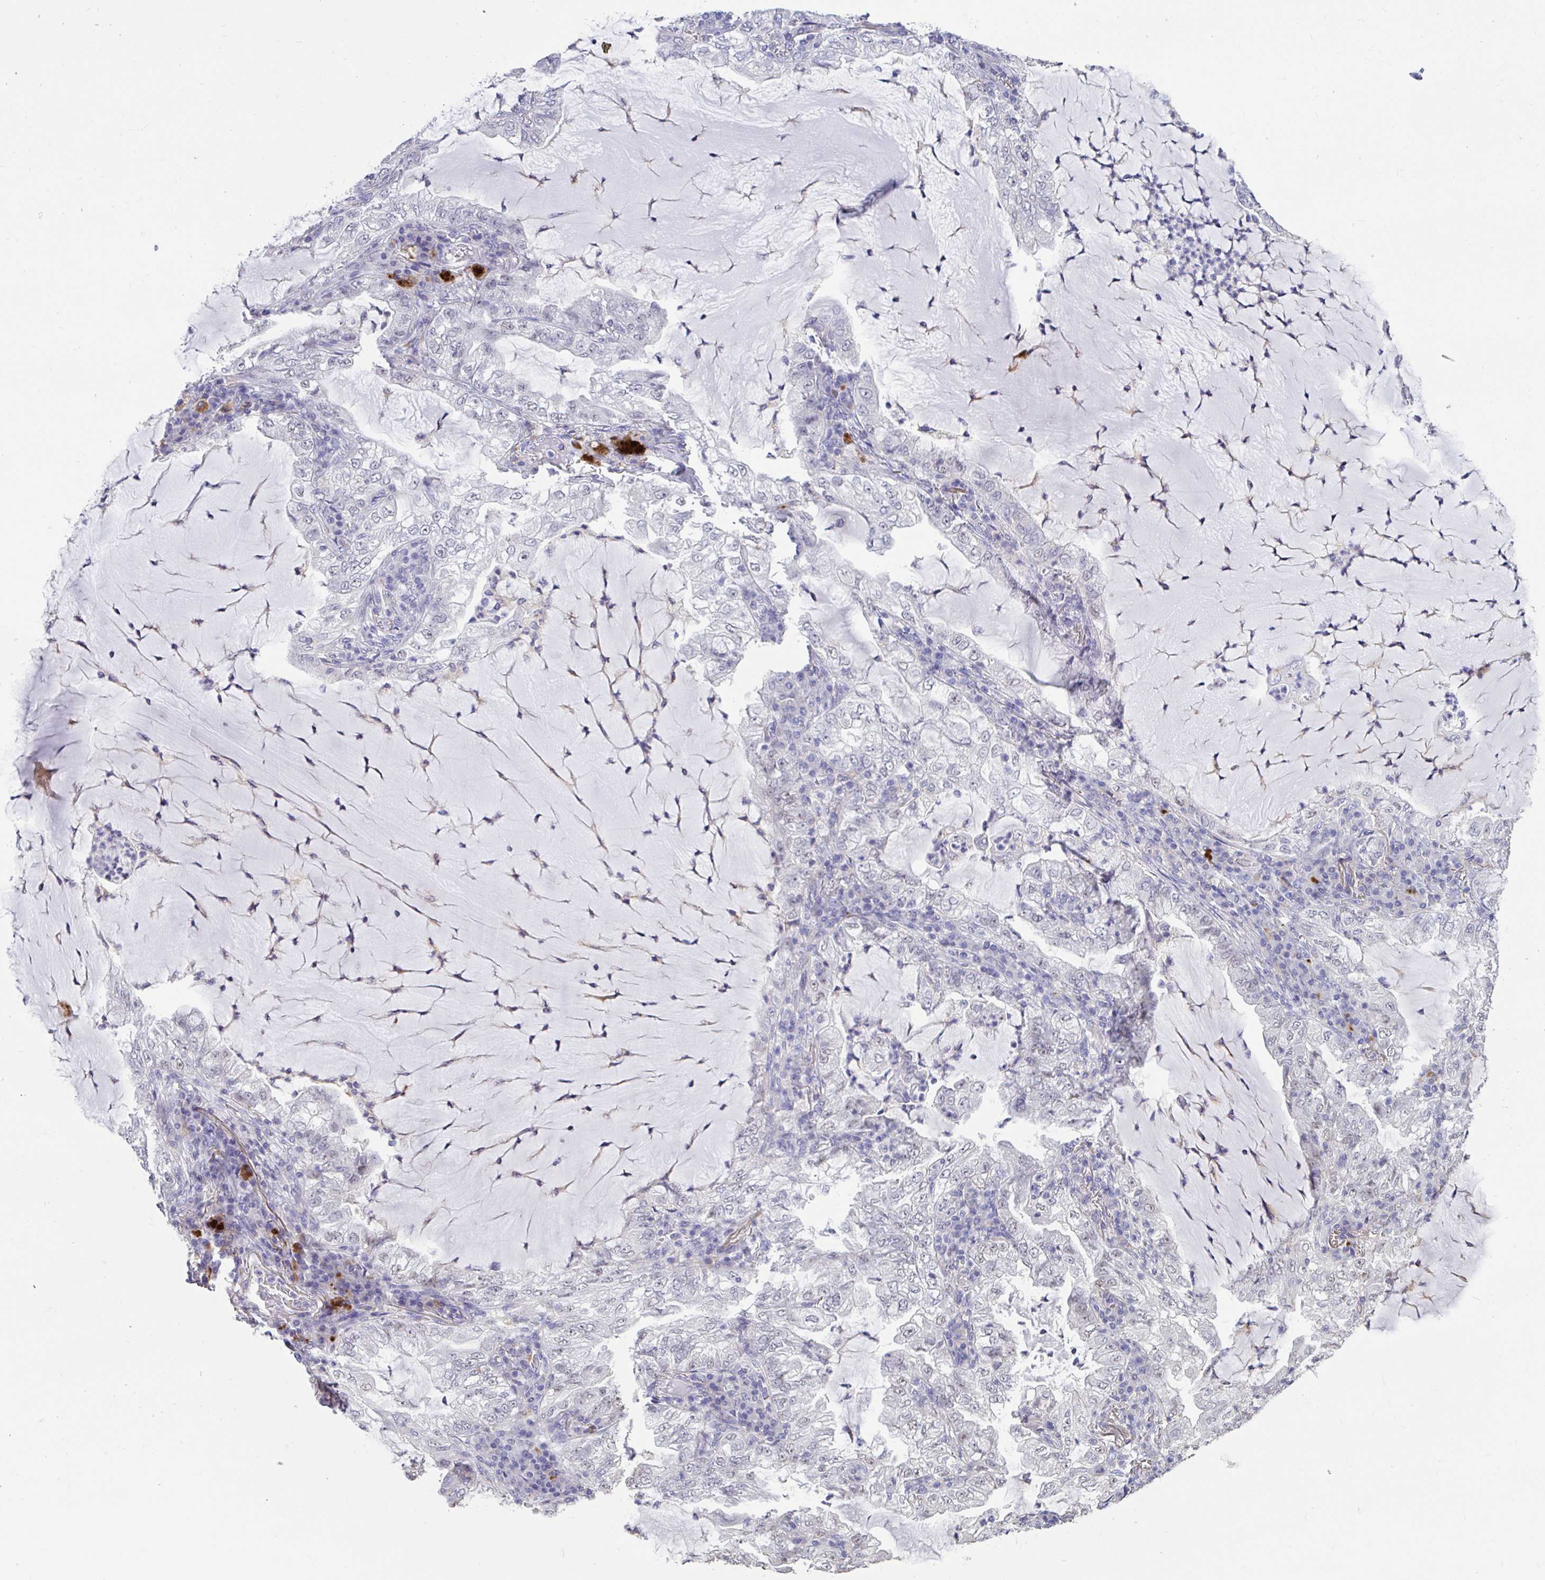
{"staining": {"intensity": "negative", "quantity": "none", "location": "none"}, "tissue": "lung cancer", "cell_type": "Tumor cells", "image_type": "cancer", "snomed": [{"axis": "morphology", "description": "Adenocarcinoma, NOS"}, {"axis": "topography", "description": "Lung"}], "caption": "Micrograph shows no significant protein expression in tumor cells of adenocarcinoma (lung).", "gene": "DDX39A", "patient": {"sex": "female", "age": 73}}